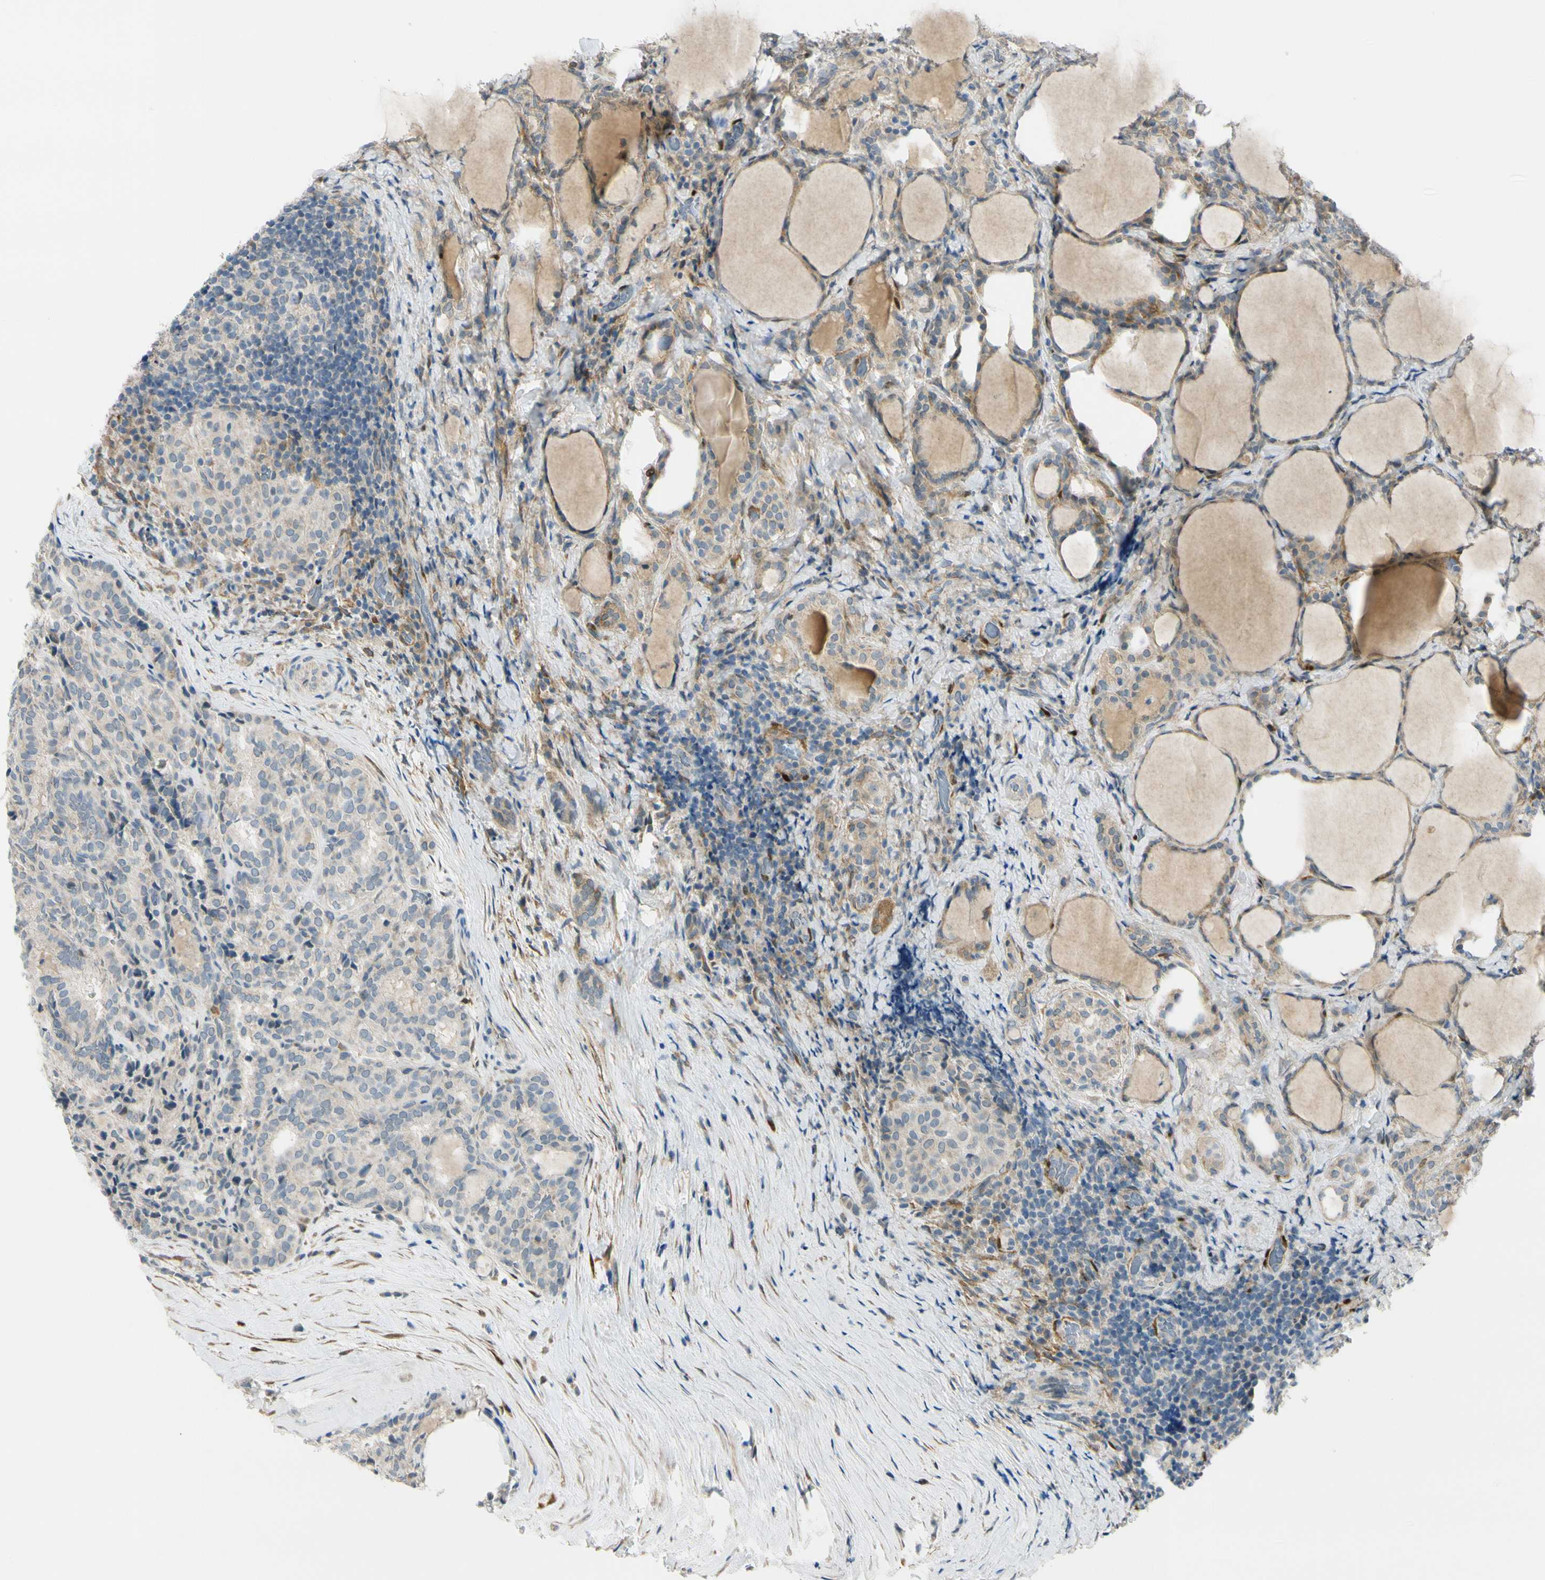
{"staining": {"intensity": "weak", "quantity": "<25%", "location": "cytoplasmic/membranous"}, "tissue": "thyroid cancer", "cell_type": "Tumor cells", "image_type": "cancer", "snomed": [{"axis": "morphology", "description": "Normal tissue, NOS"}, {"axis": "morphology", "description": "Papillary adenocarcinoma, NOS"}, {"axis": "topography", "description": "Thyroid gland"}], "caption": "Micrograph shows no protein expression in tumor cells of papillary adenocarcinoma (thyroid) tissue.", "gene": "FHL2", "patient": {"sex": "female", "age": 30}}